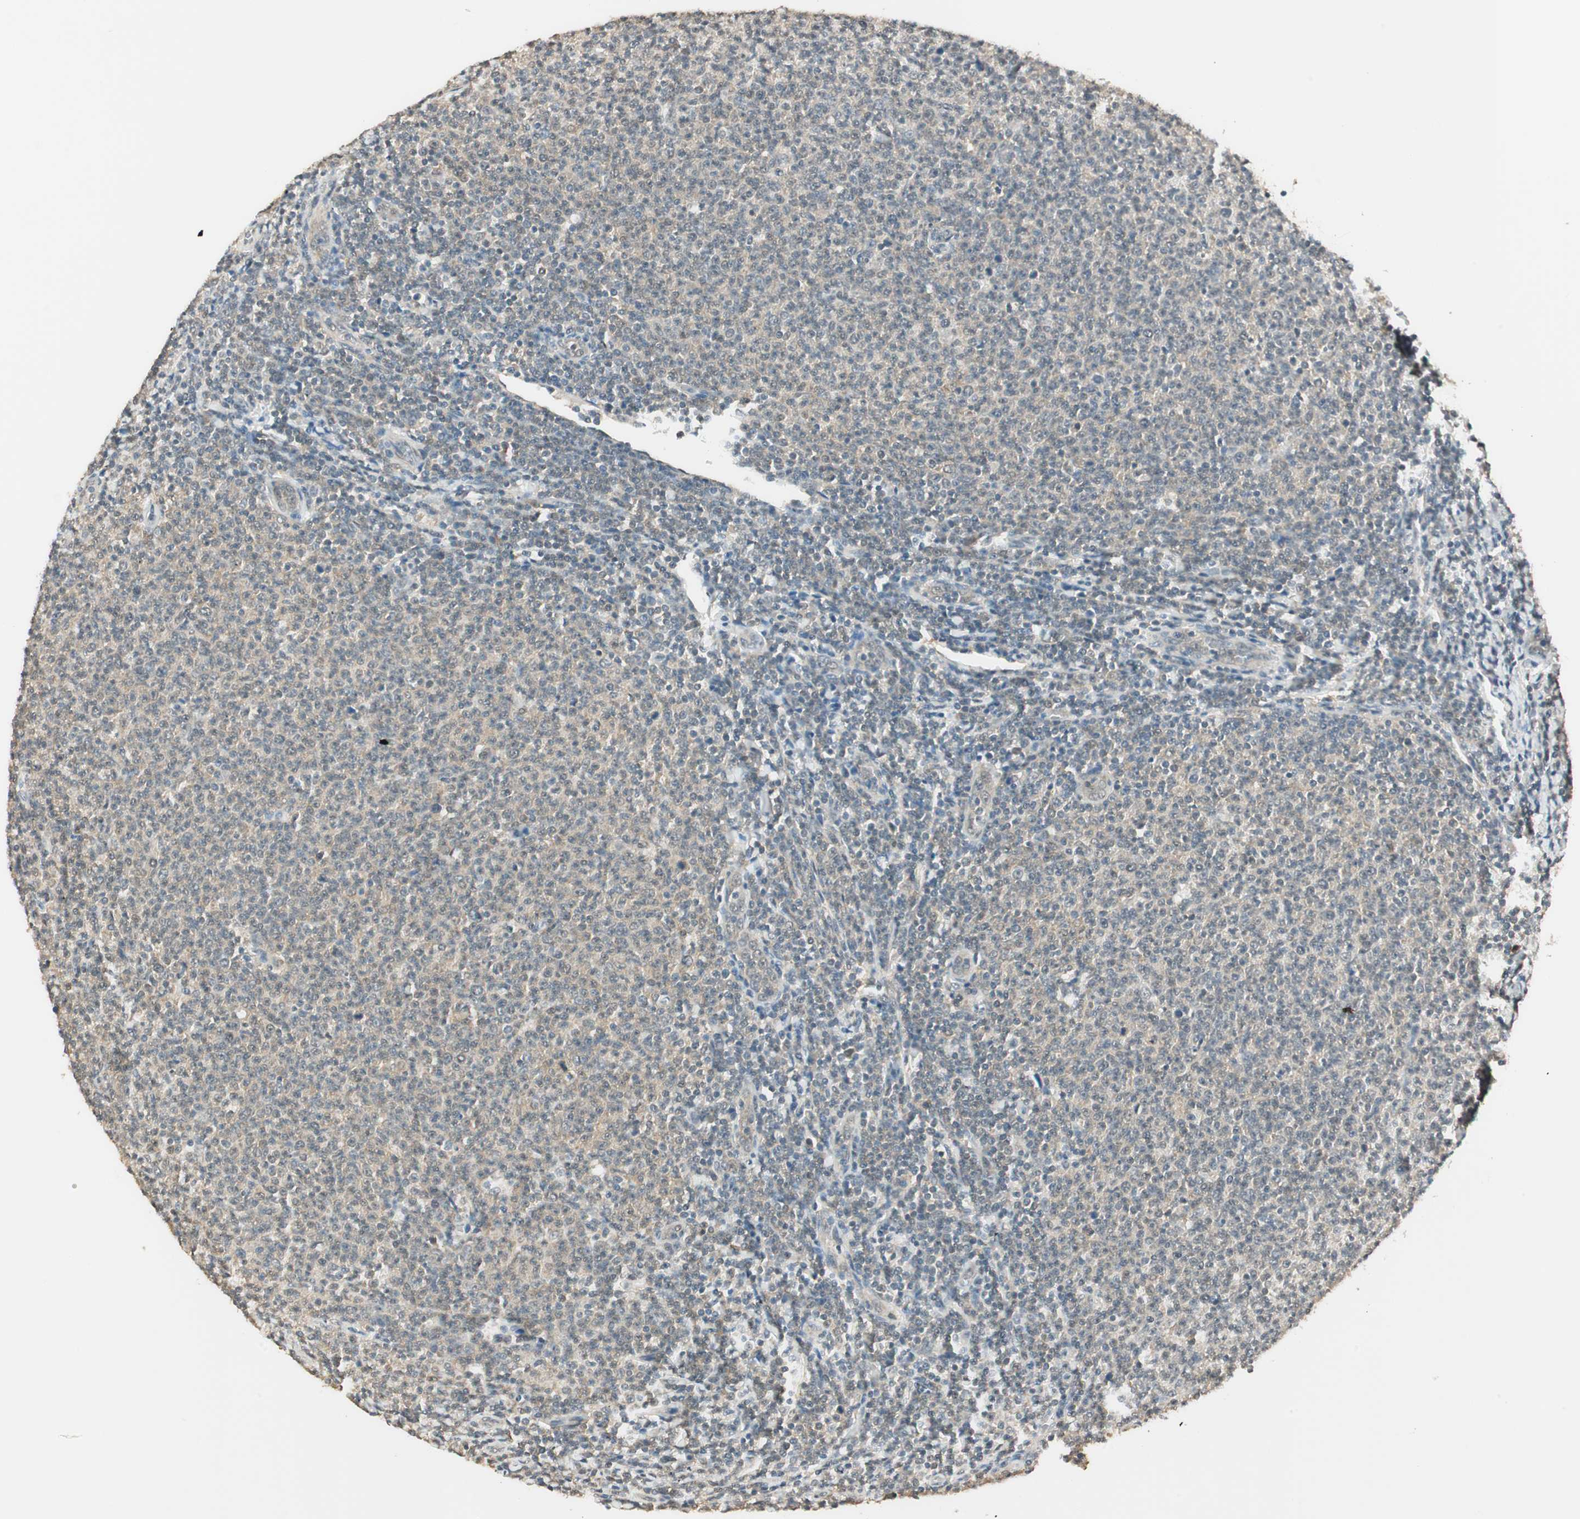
{"staining": {"intensity": "weak", "quantity": "<25%", "location": "cytoplasmic/membranous"}, "tissue": "lymphoma", "cell_type": "Tumor cells", "image_type": "cancer", "snomed": [{"axis": "morphology", "description": "Malignant lymphoma, non-Hodgkin's type, Low grade"}, {"axis": "topography", "description": "Lymph node"}], "caption": "High magnification brightfield microscopy of lymphoma stained with DAB (3,3'-diaminobenzidine) (brown) and counterstained with hematoxylin (blue): tumor cells show no significant positivity.", "gene": "USP5", "patient": {"sex": "male", "age": 66}}